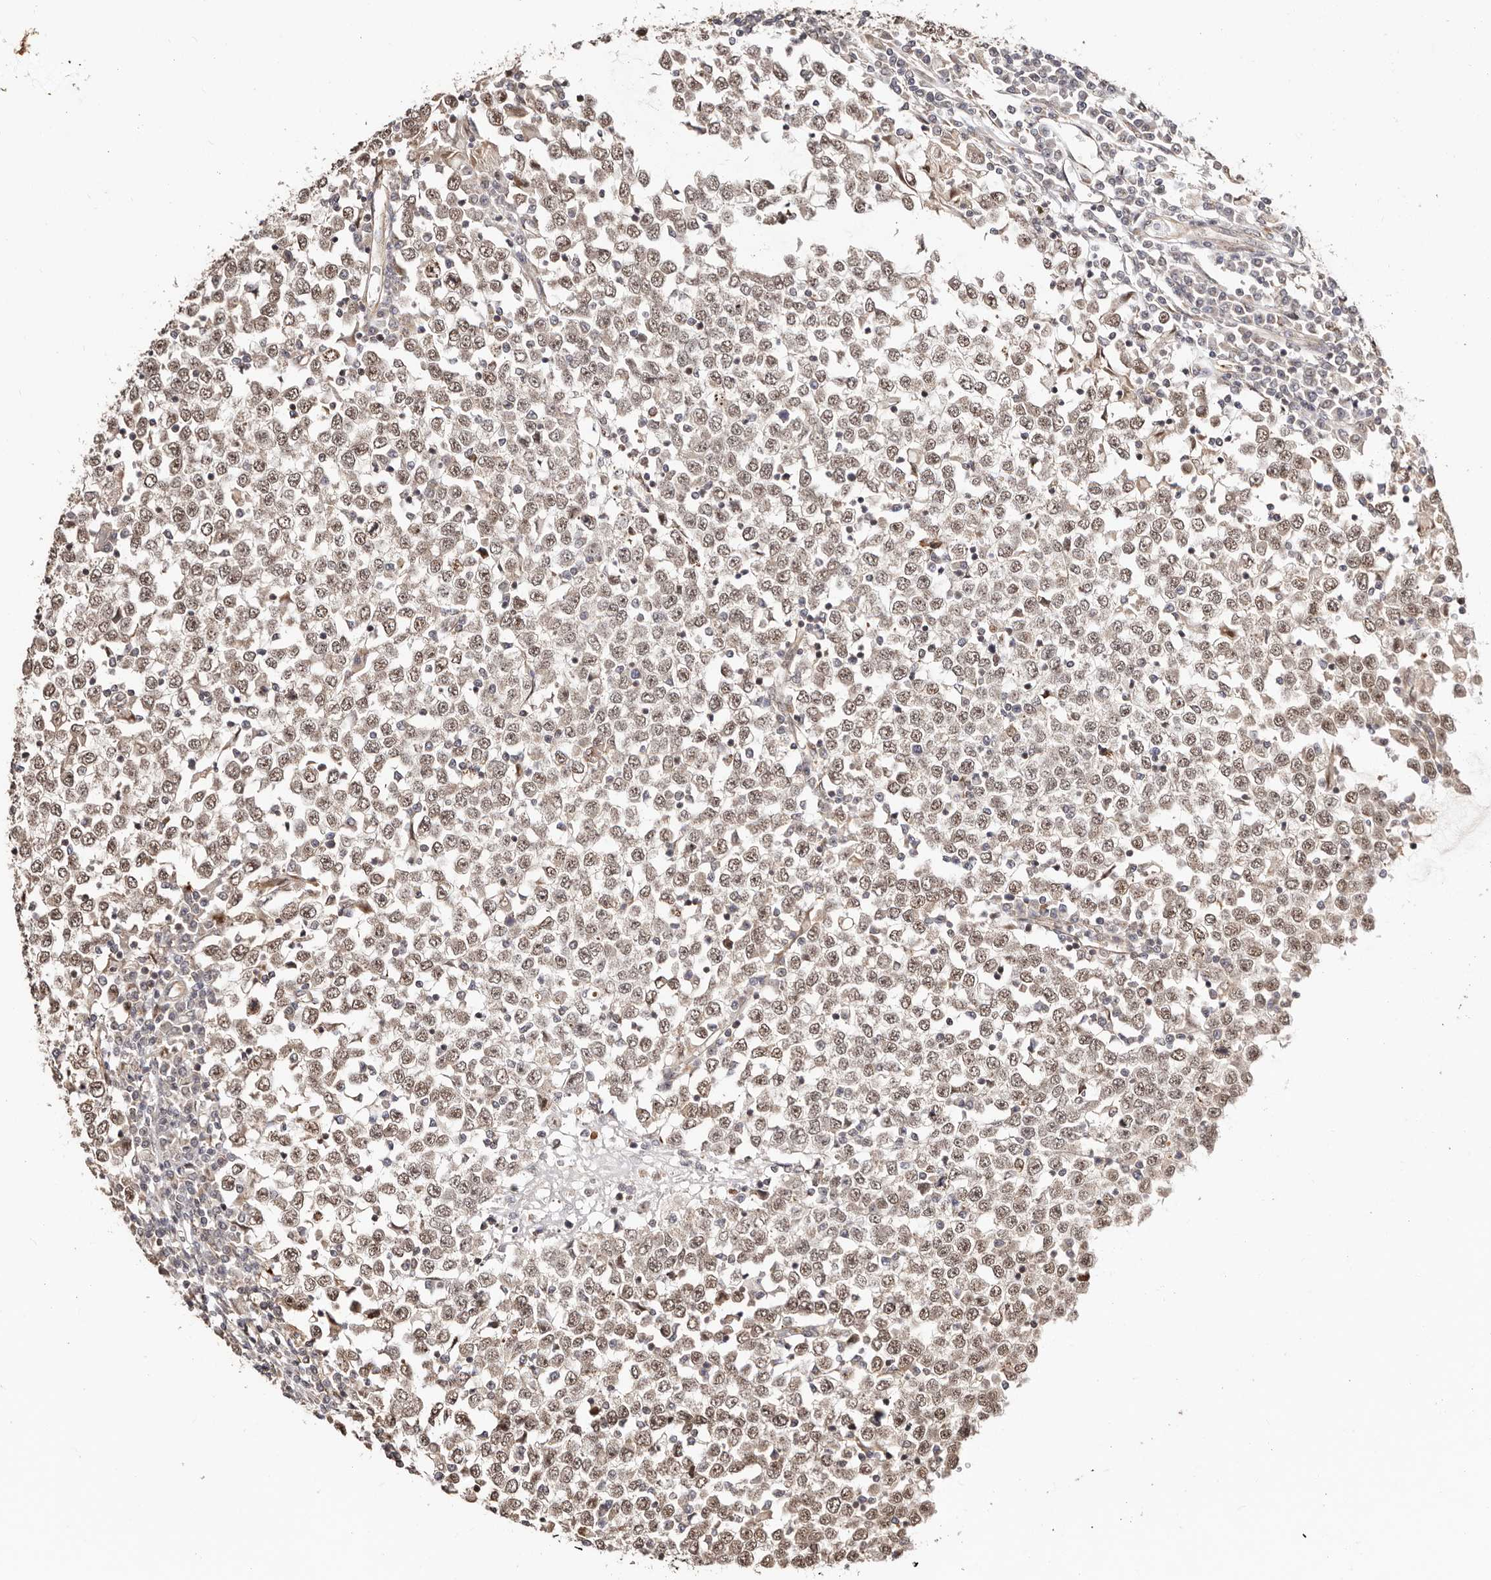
{"staining": {"intensity": "weak", "quantity": ">75%", "location": "nuclear"}, "tissue": "testis cancer", "cell_type": "Tumor cells", "image_type": "cancer", "snomed": [{"axis": "morphology", "description": "Seminoma, NOS"}, {"axis": "topography", "description": "Testis"}], "caption": "Testis cancer (seminoma) stained for a protein reveals weak nuclear positivity in tumor cells.", "gene": "CTNNBL1", "patient": {"sex": "male", "age": 65}}